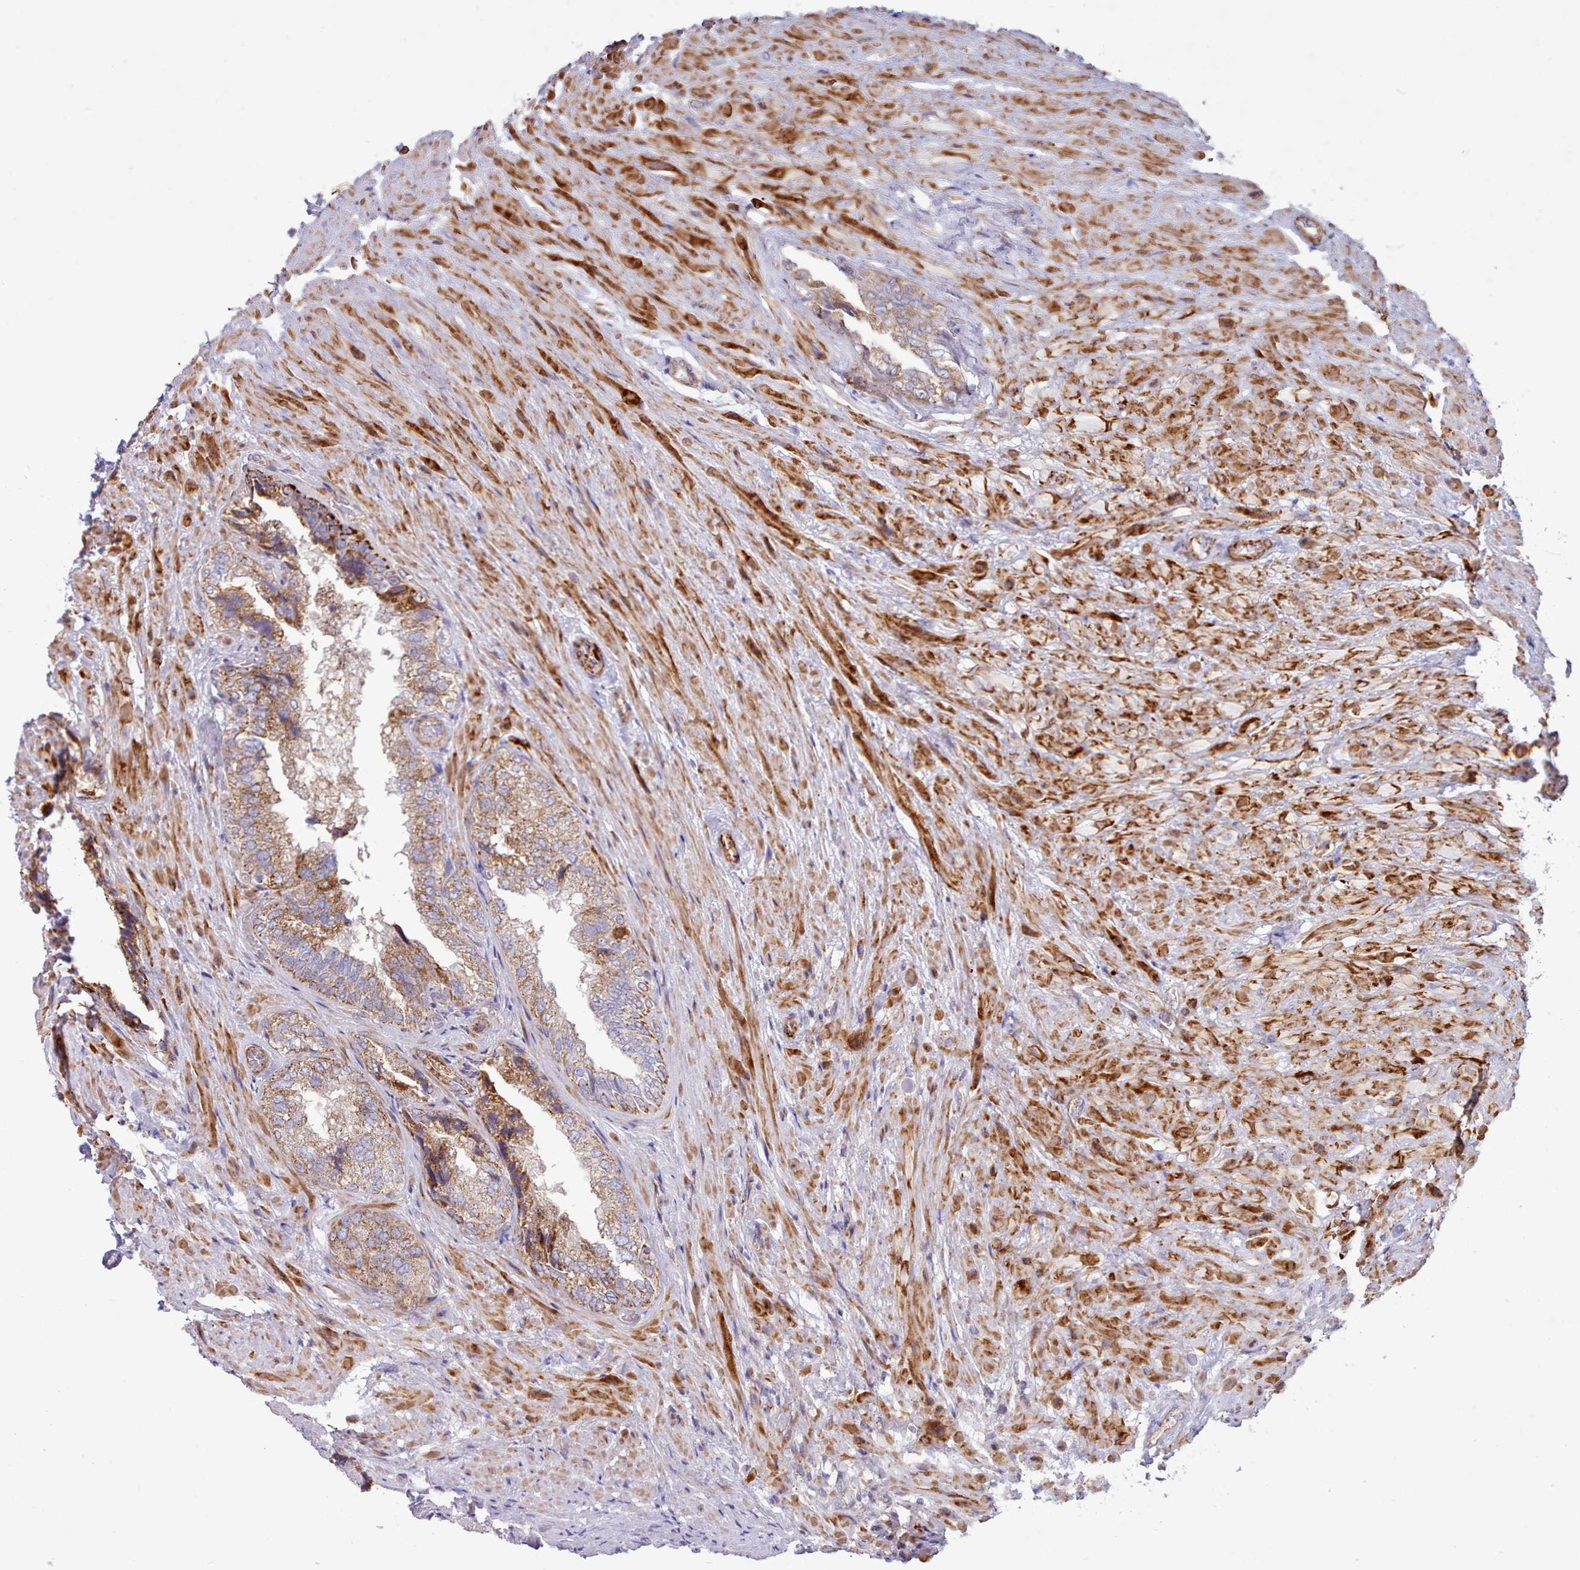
{"staining": {"intensity": "strong", "quantity": "25%-75%", "location": "cytoplasmic/membranous"}, "tissue": "seminal vesicle", "cell_type": "Glandular cells", "image_type": "normal", "snomed": [{"axis": "morphology", "description": "Normal tissue, NOS"}, {"axis": "topography", "description": "Seminal veicle"}, {"axis": "topography", "description": "Peripheral nerve tissue"}], "caption": "Human seminal vesicle stained with a brown dye exhibits strong cytoplasmic/membranous positive expression in approximately 25%-75% of glandular cells.", "gene": "MRPL21", "patient": {"sex": "male", "age": 63}}